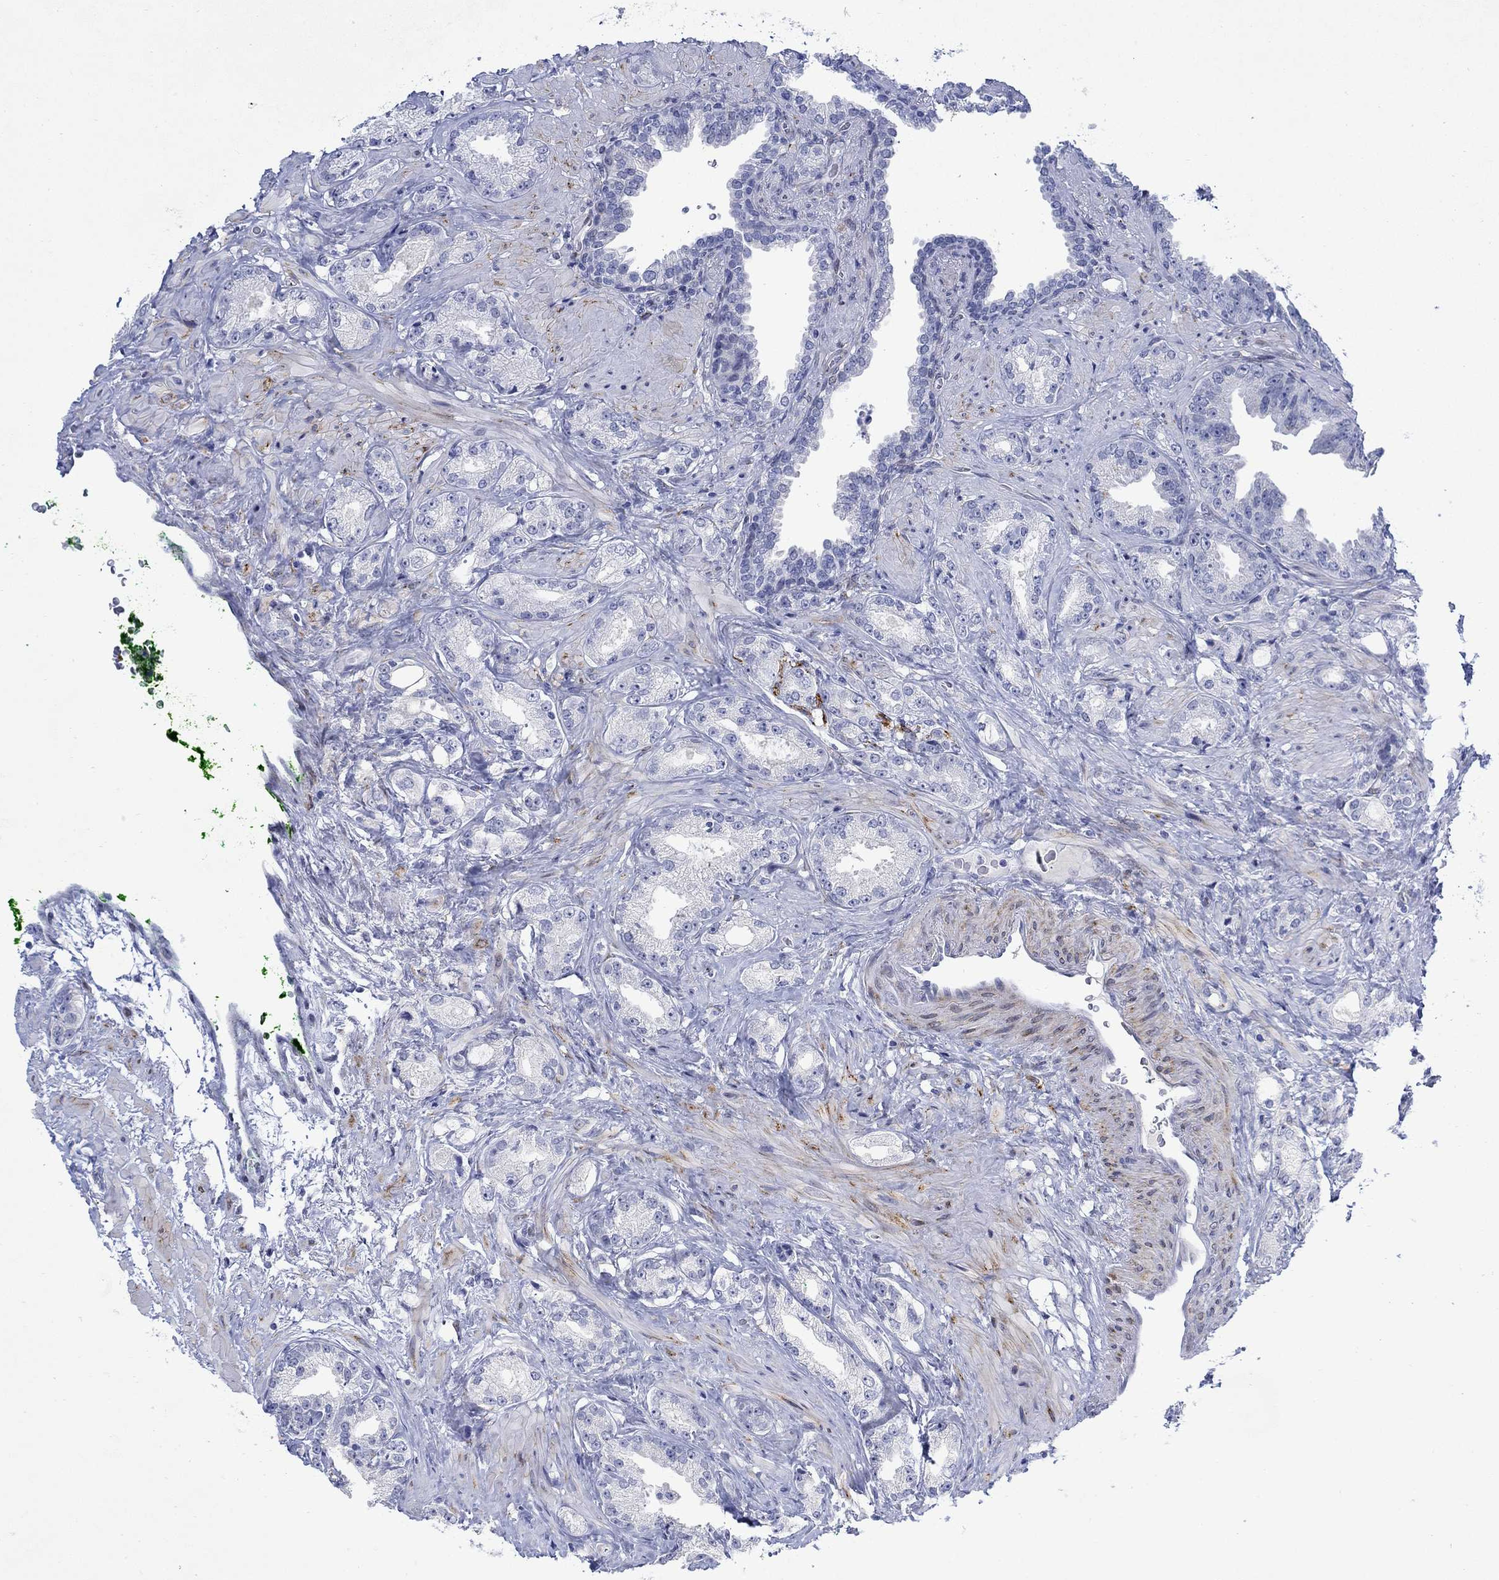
{"staining": {"intensity": "negative", "quantity": "none", "location": "none"}, "tissue": "prostate cancer", "cell_type": "Tumor cells", "image_type": "cancer", "snomed": [{"axis": "morphology", "description": "Adenocarcinoma, Low grade"}, {"axis": "topography", "description": "Prostate"}], "caption": "The immunohistochemistry histopathology image has no significant expression in tumor cells of prostate cancer (adenocarcinoma (low-grade)) tissue. (Stains: DAB immunohistochemistry (IHC) with hematoxylin counter stain, Microscopy: brightfield microscopy at high magnification).", "gene": "KSR2", "patient": {"sex": "male", "age": 68}}